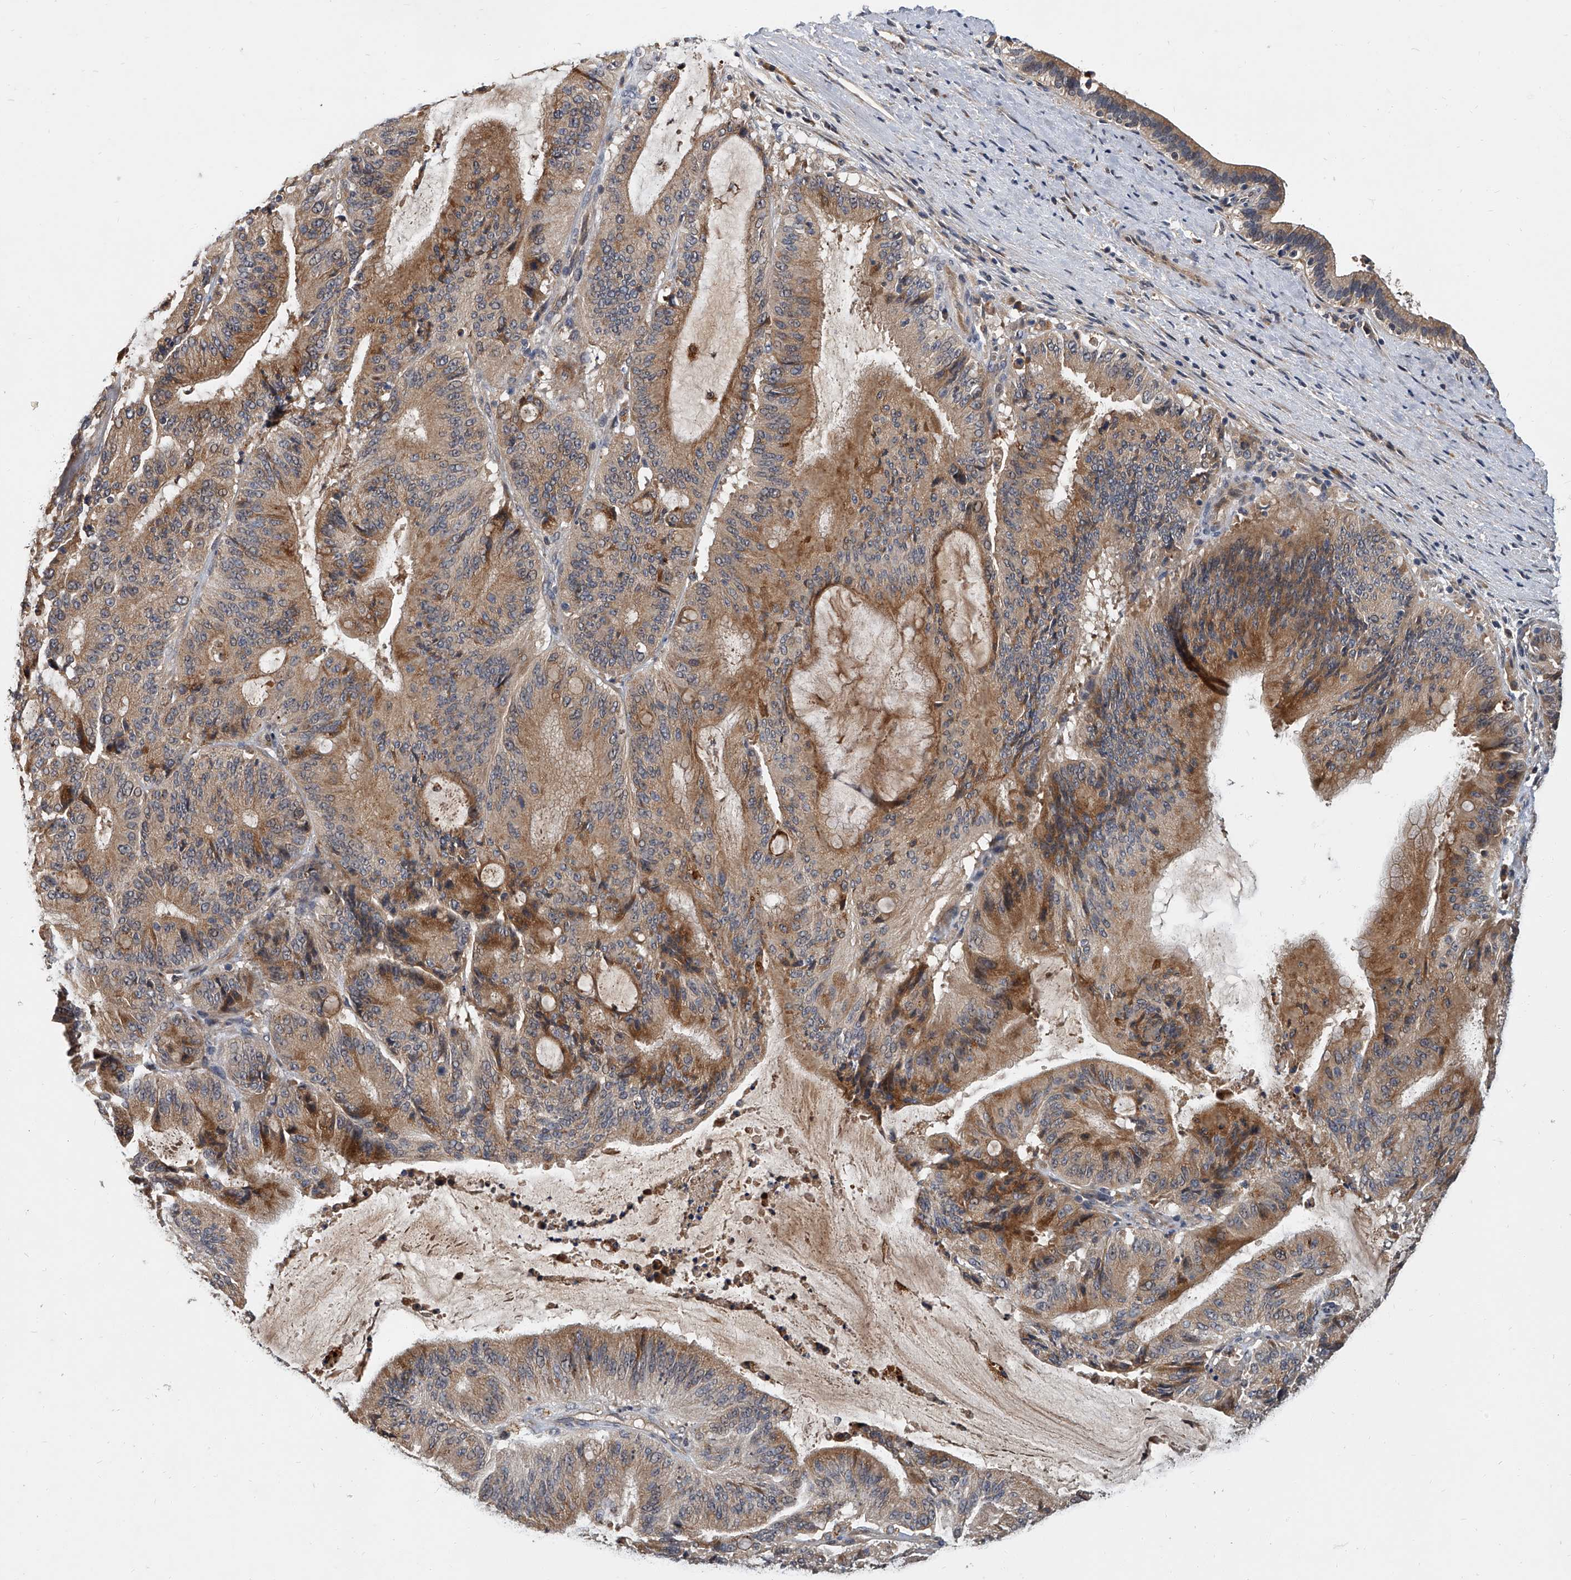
{"staining": {"intensity": "moderate", "quantity": ">75%", "location": "cytoplasmic/membranous"}, "tissue": "liver cancer", "cell_type": "Tumor cells", "image_type": "cancer", "snomed": [{"axis": "morphology", "description": "Normal tissue, NOS"}, {"axis": "morphology", "description": "Cholangiocarcinoma"}, {"axis": "topography", "description": "Liver"}, {"axis": "topography", "description": "Peripheral nerve tissue"}], "caption": "Immunohistochemical staining of liver cancer reveals moderate cytoplasmic/membranous protein staining in approximately >75% of tumor cells.", "gene": "JAG2", "patient": {"sex": "female", "age": 73}}